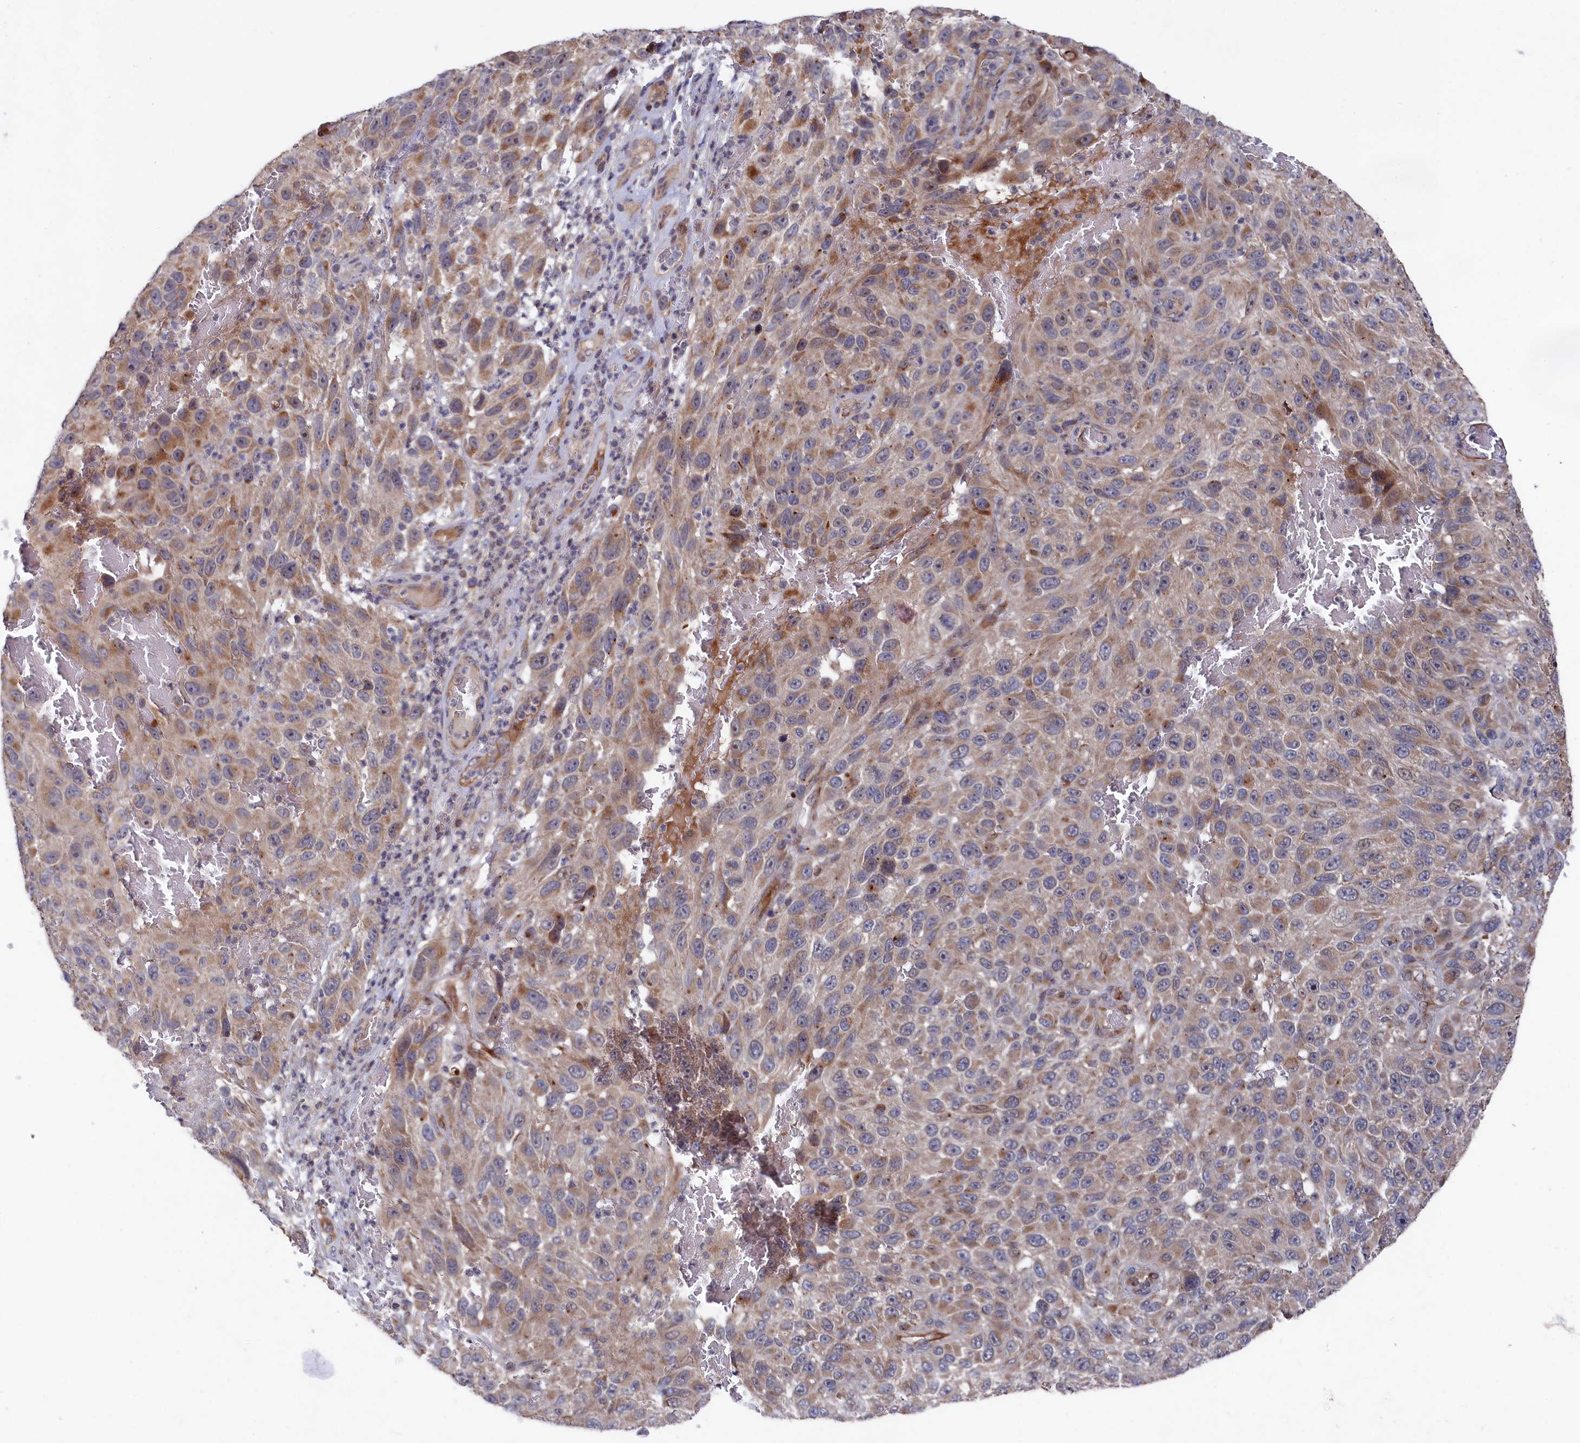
{"staining": {"intensity": "moderate", "quantity": "25%-75%", "location": "cytoplasmic/membranous"}, "tissue": "melanoma", "cell_type": "Tumor cells", "image_type": "cancer", "snomed": [{"axis": "morphology", "description": "Malignant melanoma, NOS"}, {"axis": "topography", "description": "Skin"}], "caption": "The immunohistochemical stain labels moderate cytoplasmic/membranous staining in tumor cells of melanoma tissue.", "gene": "SUPV3L1", "patient": {"sex": "female", "age": 96}}